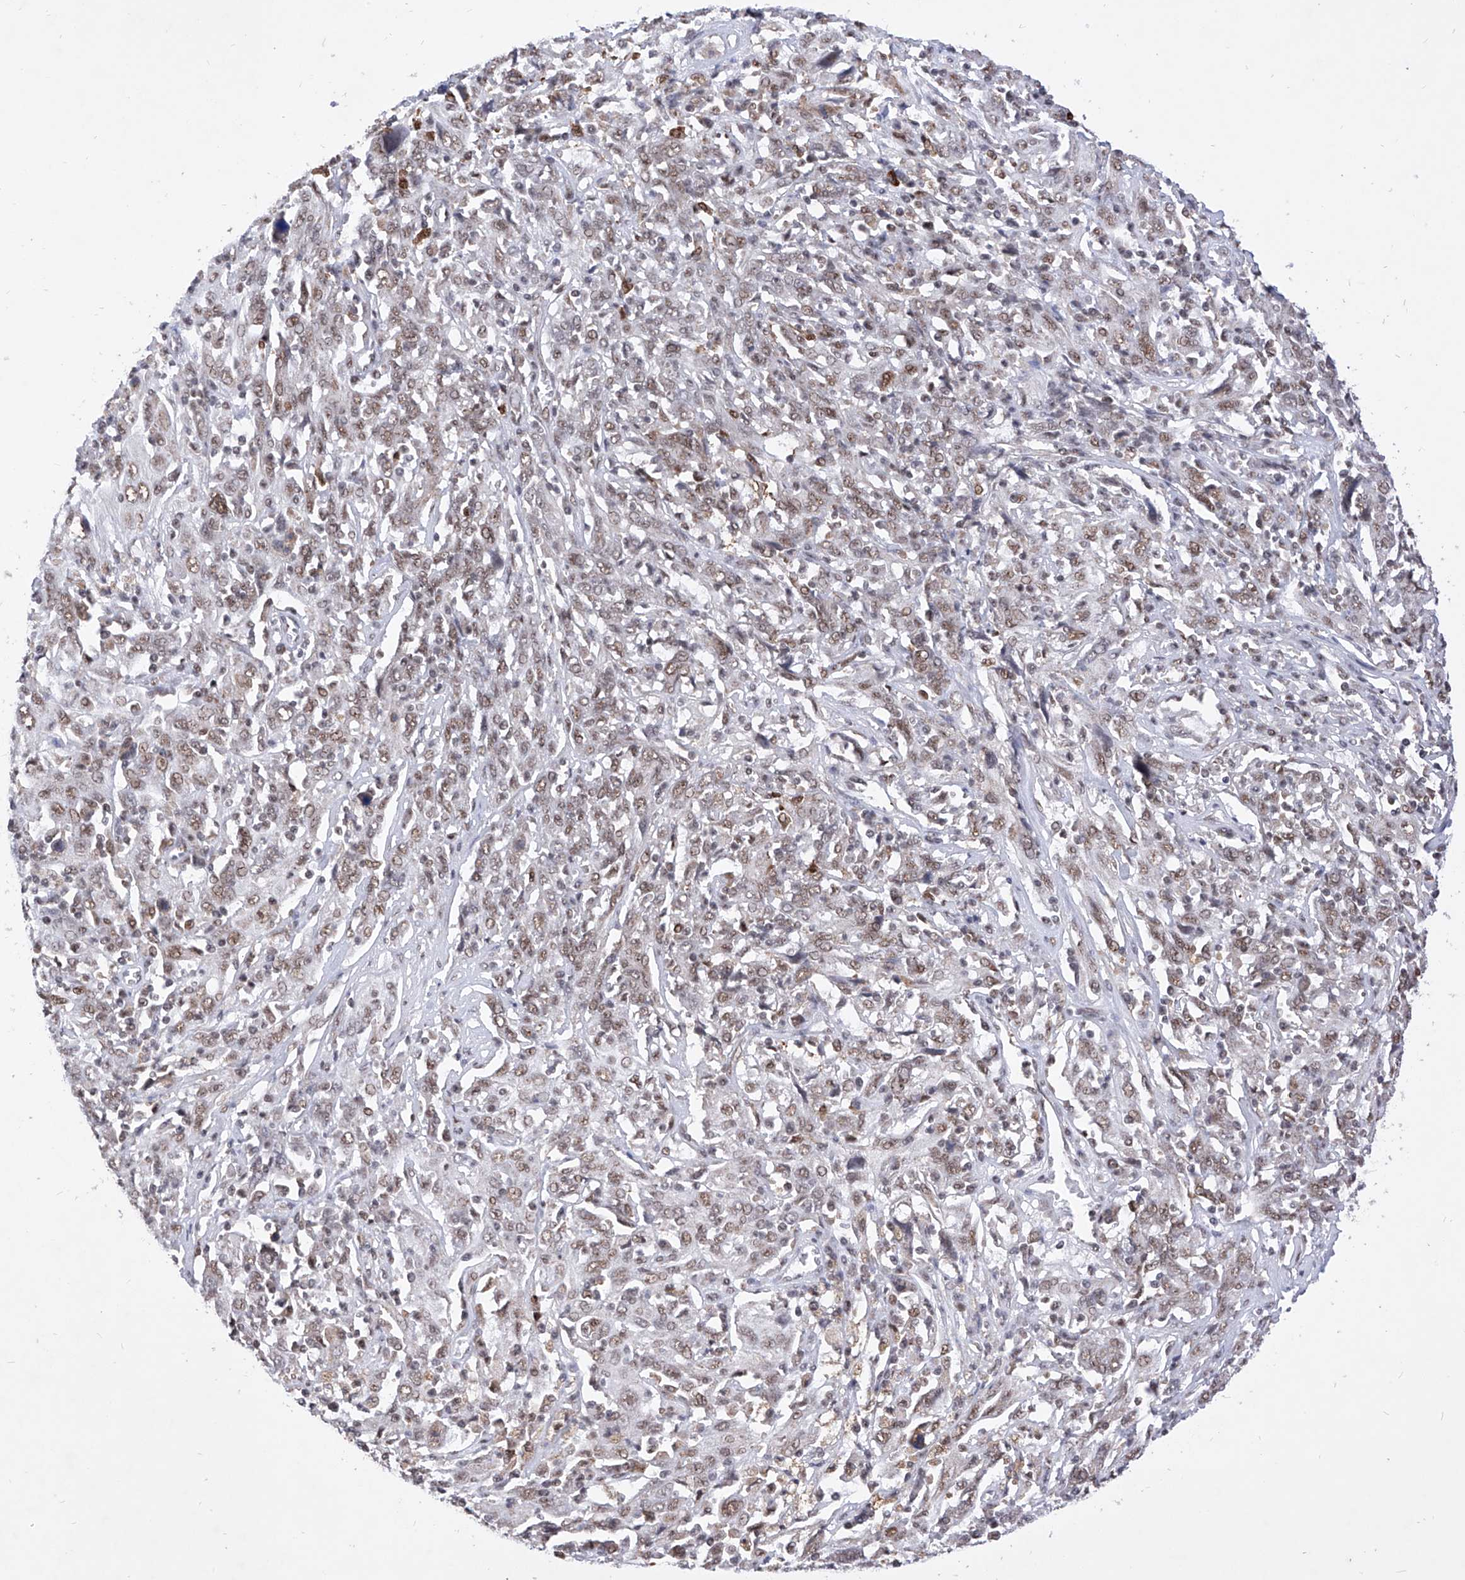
{"staining": {"intensity": "weak", "quantity": ">75%", "location": "nuclear"}, "tissue": "cervical cancer", "cell_type": "Tumor cells", "image_type": "cancer", "snomed": [{"axis": "morphology", "description": "Squamous cell carcinoma, NOS"}, {"axis": "topography", "description": "Cervix"}], "caption": "Cervical cancer stained with IHC shows weak nuclear positivity in approximately >75% of tumor cells. The staining is performed using DAB (3,3'-diaminobenzidine) brown chromogen to label protein expression. The nuclei are counter-stained blue using hematoxylin.", "gene": "PHF5A", "patient": {"sex": "female", "age": 46}}